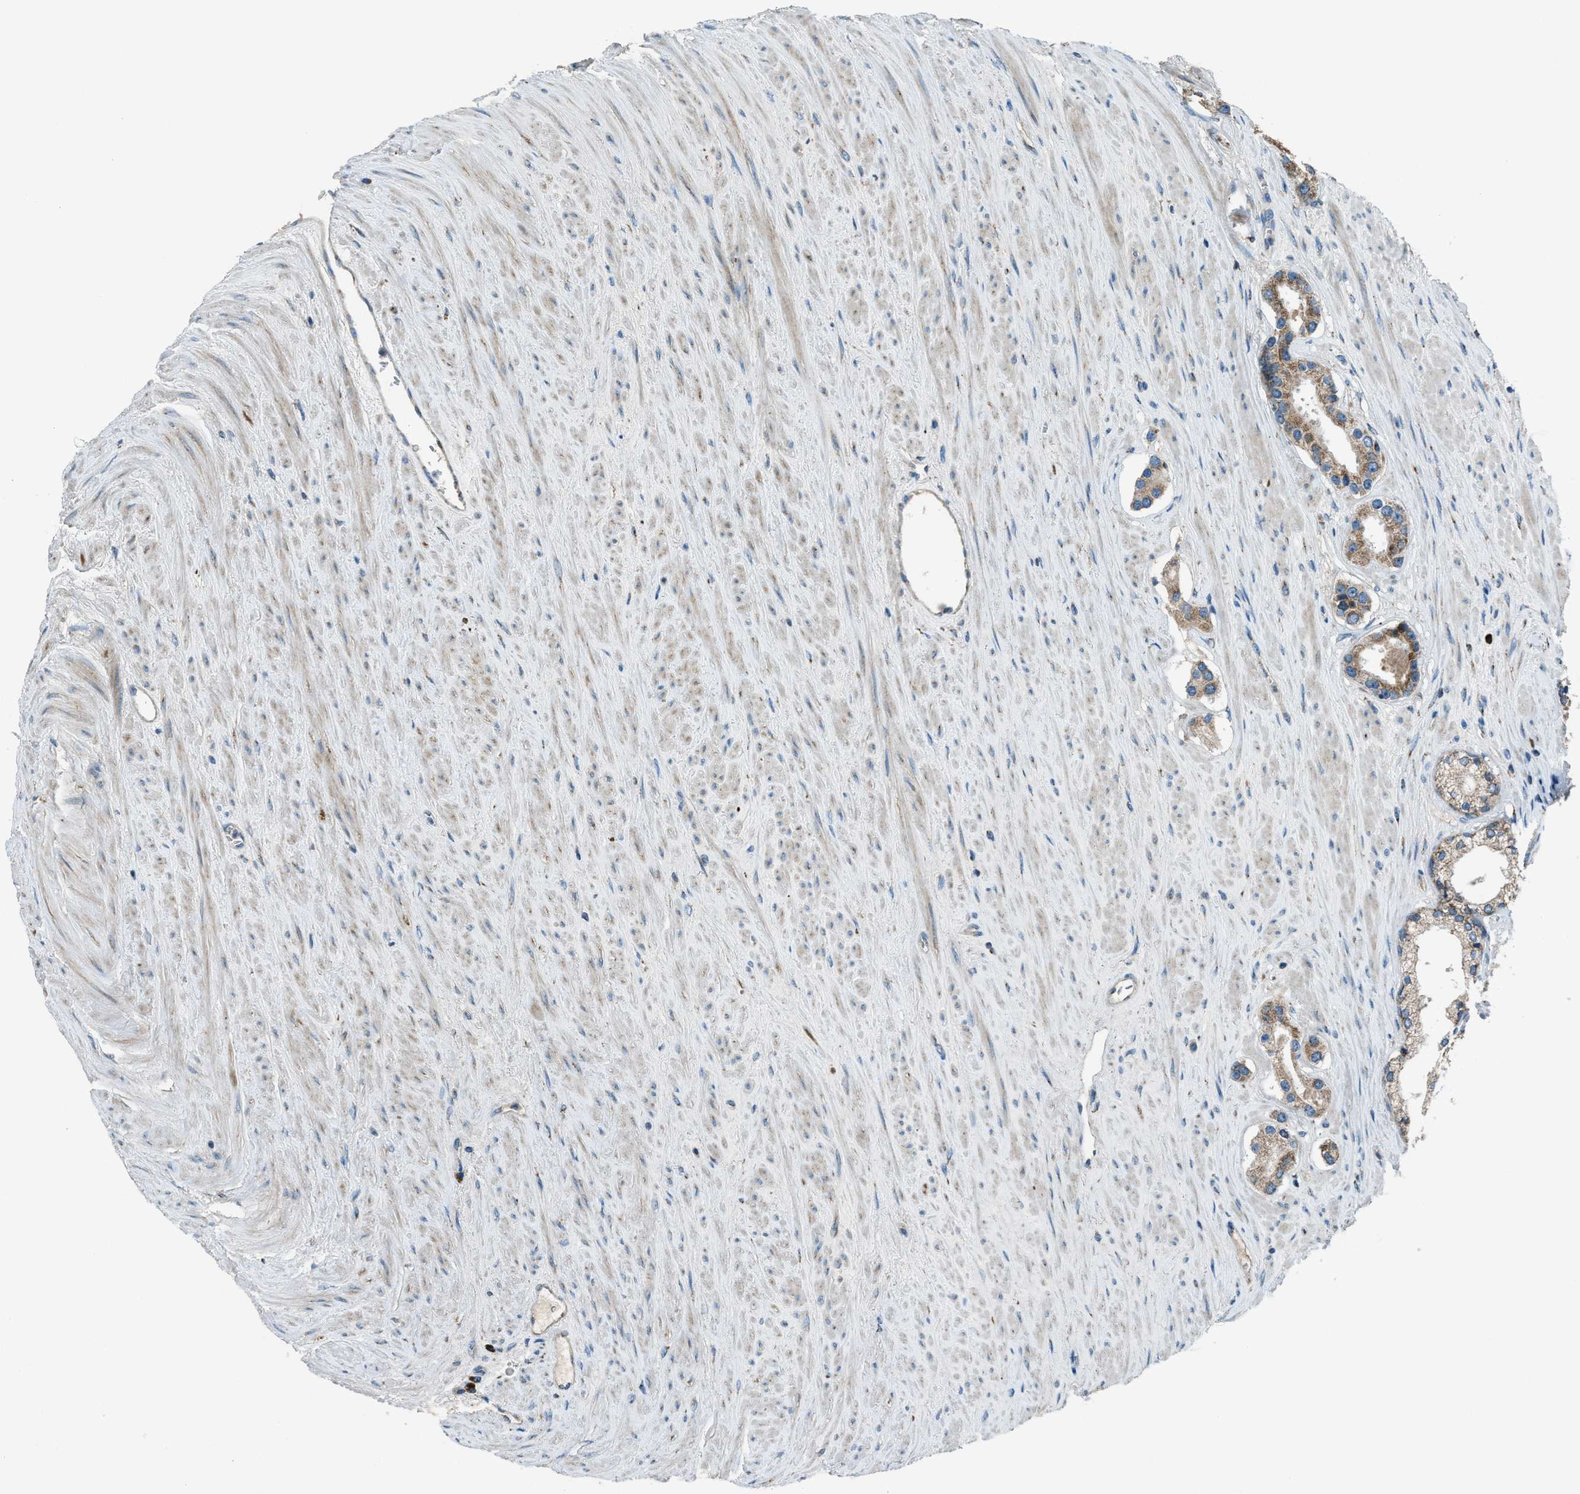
{"staining": {"intensity": "moderate", "quantity": ">75%", "location": "cytoplasmic/membranous"}, "tissue": "prostate cancer", "cell_type": "Tumor cells", "image_type": "cancer", "snomed": [{"axis": "morphology", "description": "Adenocarcinoma, High grade"}, {"axis": "topography", "description": "Prostate"}], "caption": "Prostate cancer stained with a brown dye reveals moderate cytoplasmic/membranous positive positivity in approximately >75% of tumor cells.", "gene": "BCKDK", "patient": {"sex": "male", "age": 71}}